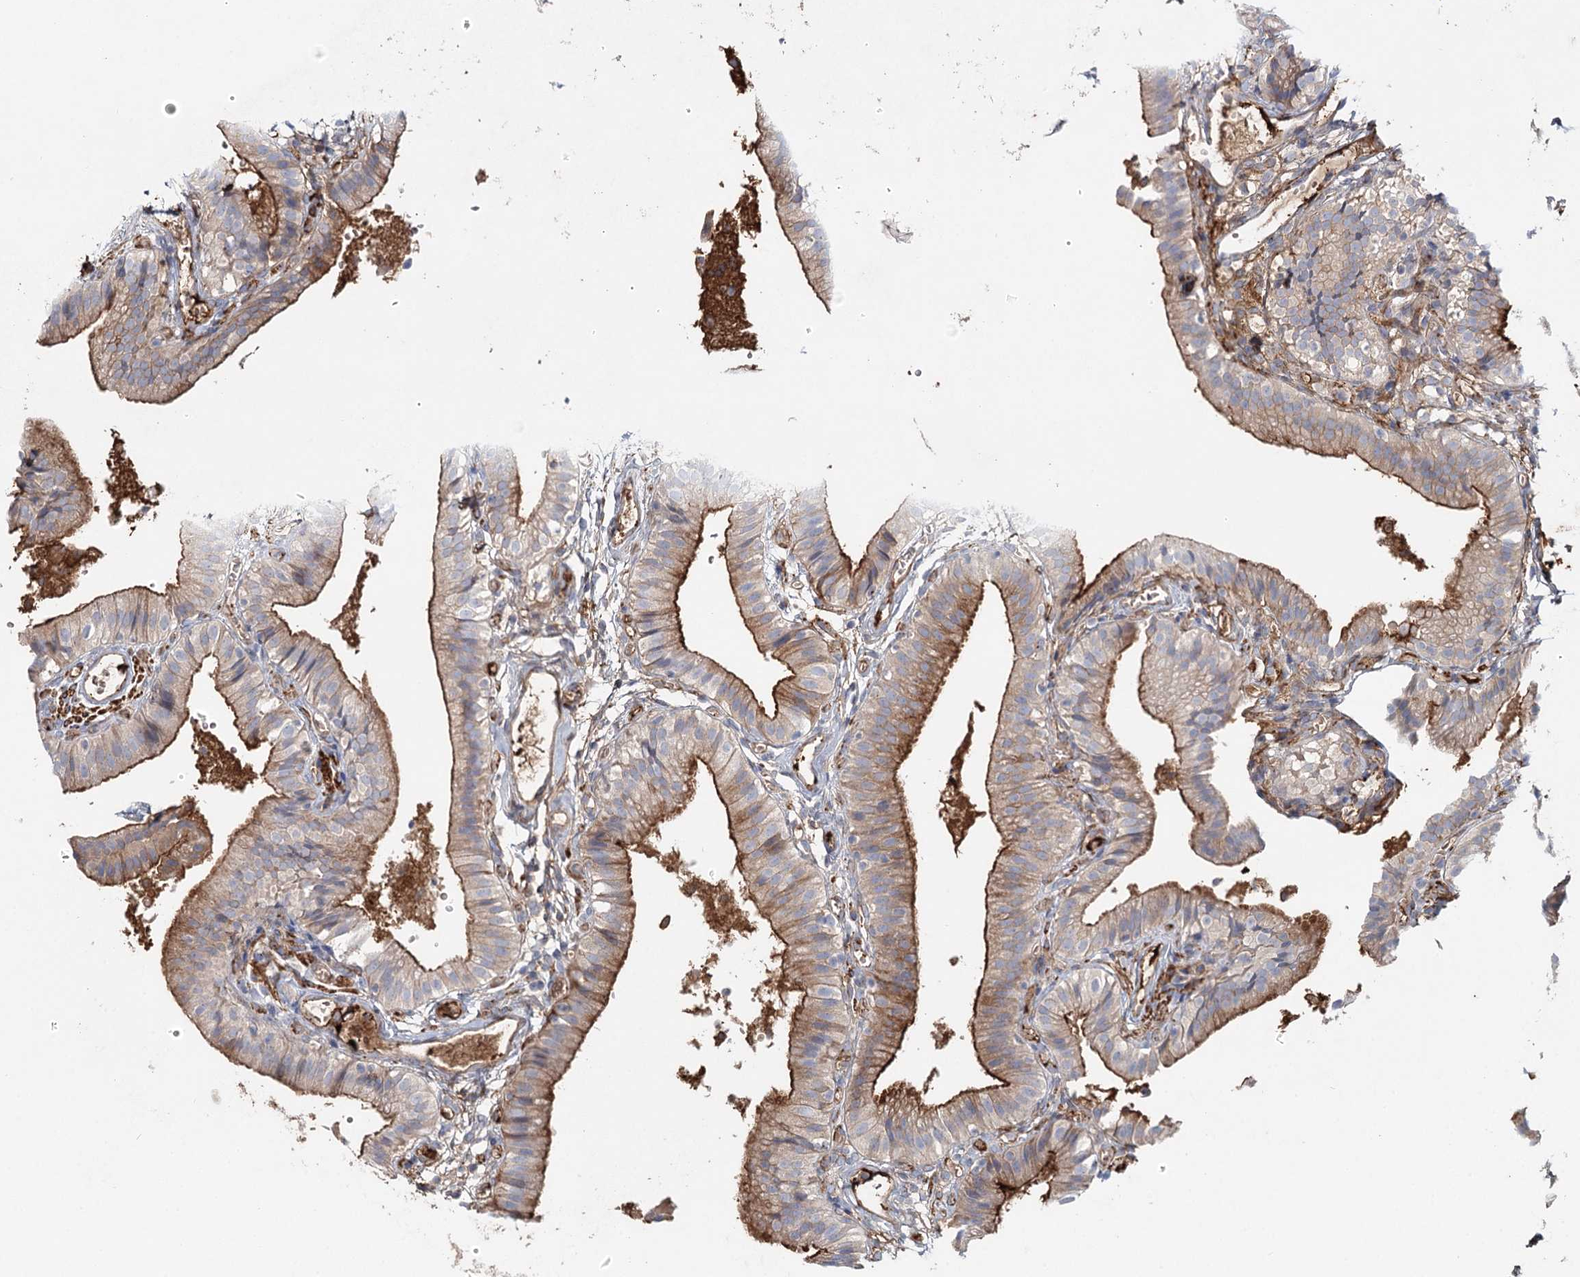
{"staining": {"intensity": "moderate", "quantity": "25%-75%", "location": "cytoplasmic/membranous"}, "tissue": "gallbladder", "cell_type": "Glandular cells", "image_type": "normal", "snomed": [{"axis": "morphology", "description": "Normal tissue, NOS"}, {"axis": "topography", "description": "Gallbladder"}], "caption": "The micrograph demonstrates immunohistochemical staining of benign gallbladder. There is moderate cytoplasmic/membranous staining is present in approximately 25%-75% of glandular cells.", "gene": "ALKBH8", "patient": {"sex": "female", "age": 47}}